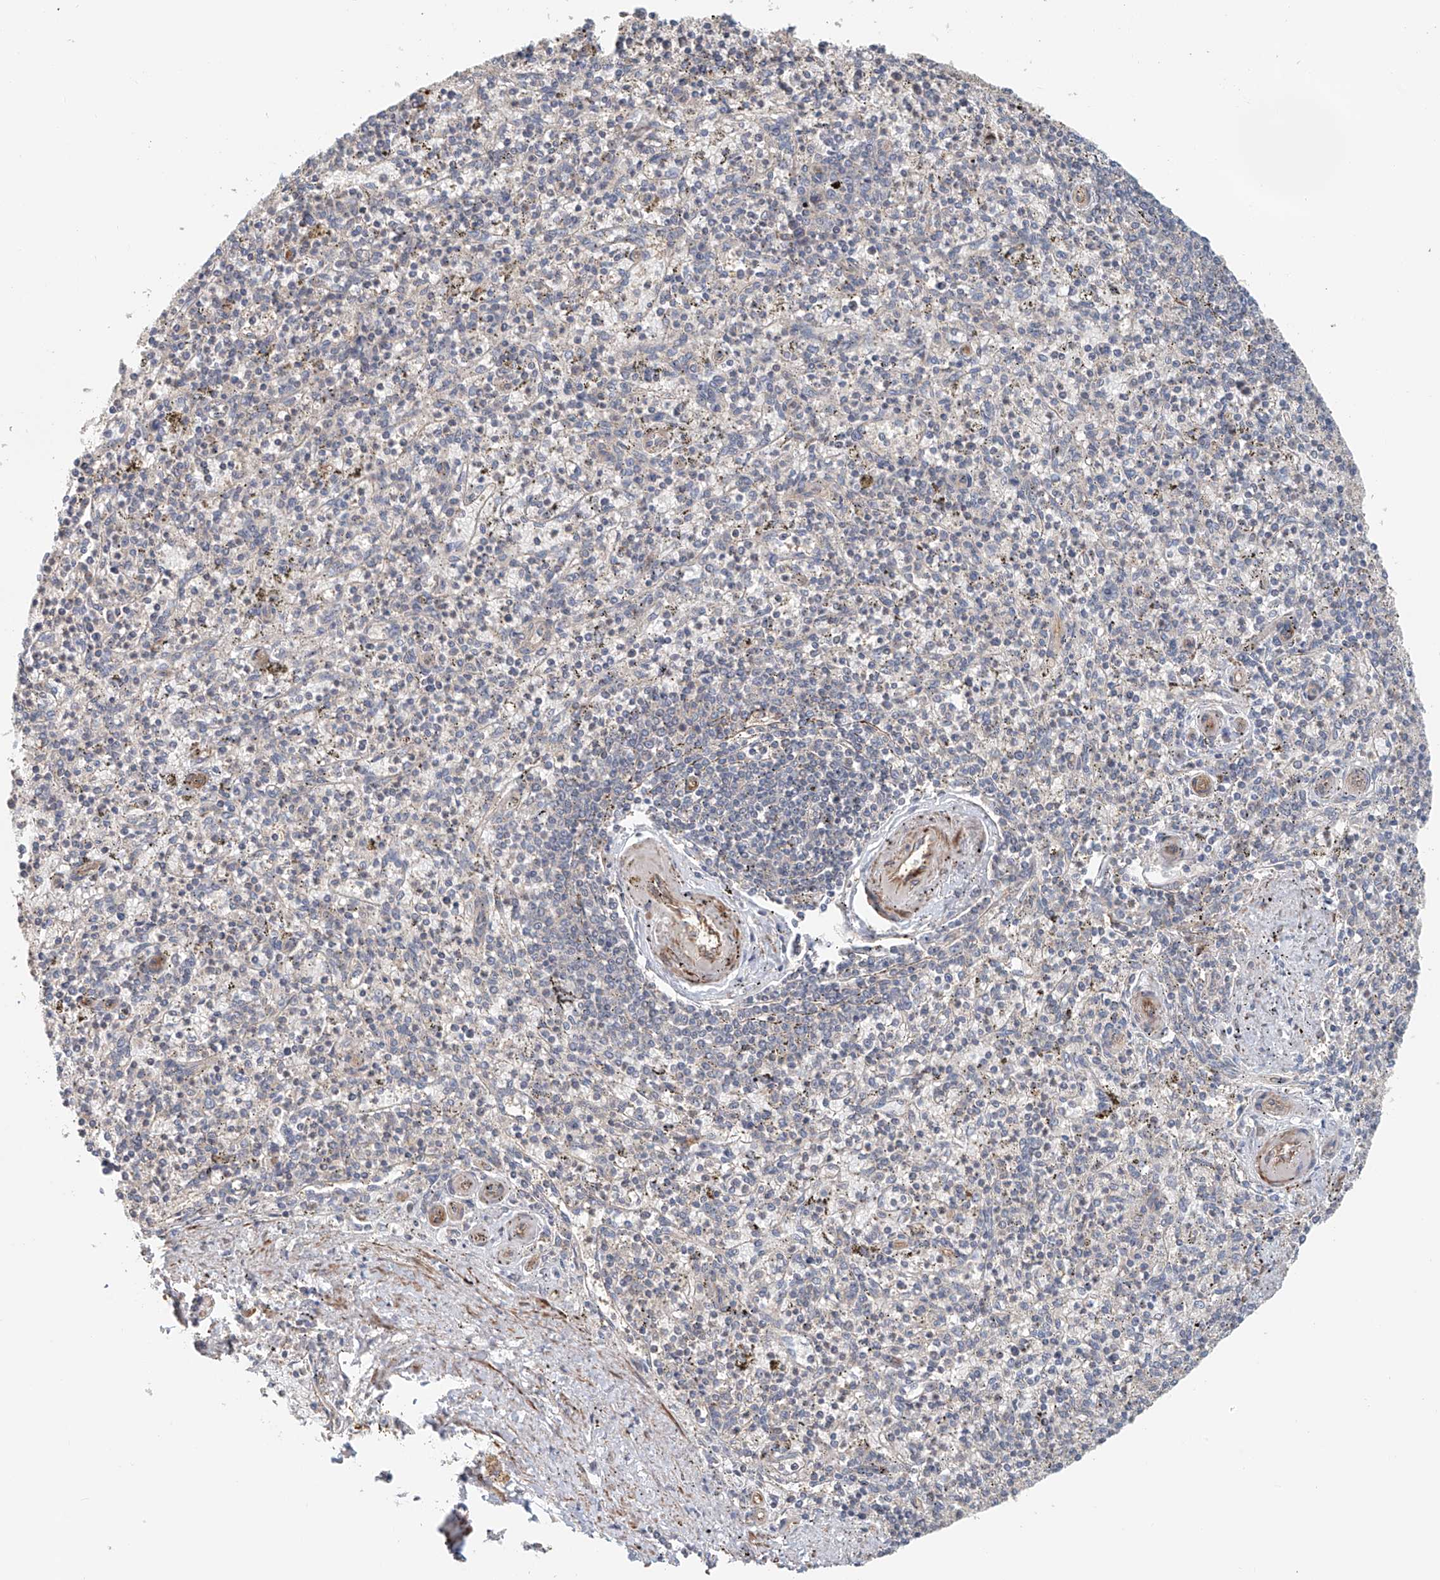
{"staining": {"intensity": "weak", "quantity": "25%-75%", "location": "cytoplasmic/membranous"}, "tissue": "spleen", "cell_type": "Cells in red pulp", "image_type": "normal", "snomed": [{"axis": "morphology", "description": "Normal tissue, NOS"}, {"axis": "topography", "description": "Spleen"}], "caption": "Spleen stained with immunohistochemistry reveals weak cytoplasmic/membranous staining in about 25%-75% of cells in red pulp. (DAB (3,3'-diaminobenzidine) IHC, brown staining for protein, blue staining for nuclei).", "gene": "FRYL", "patient": {"sex": "male", "age": 72}}